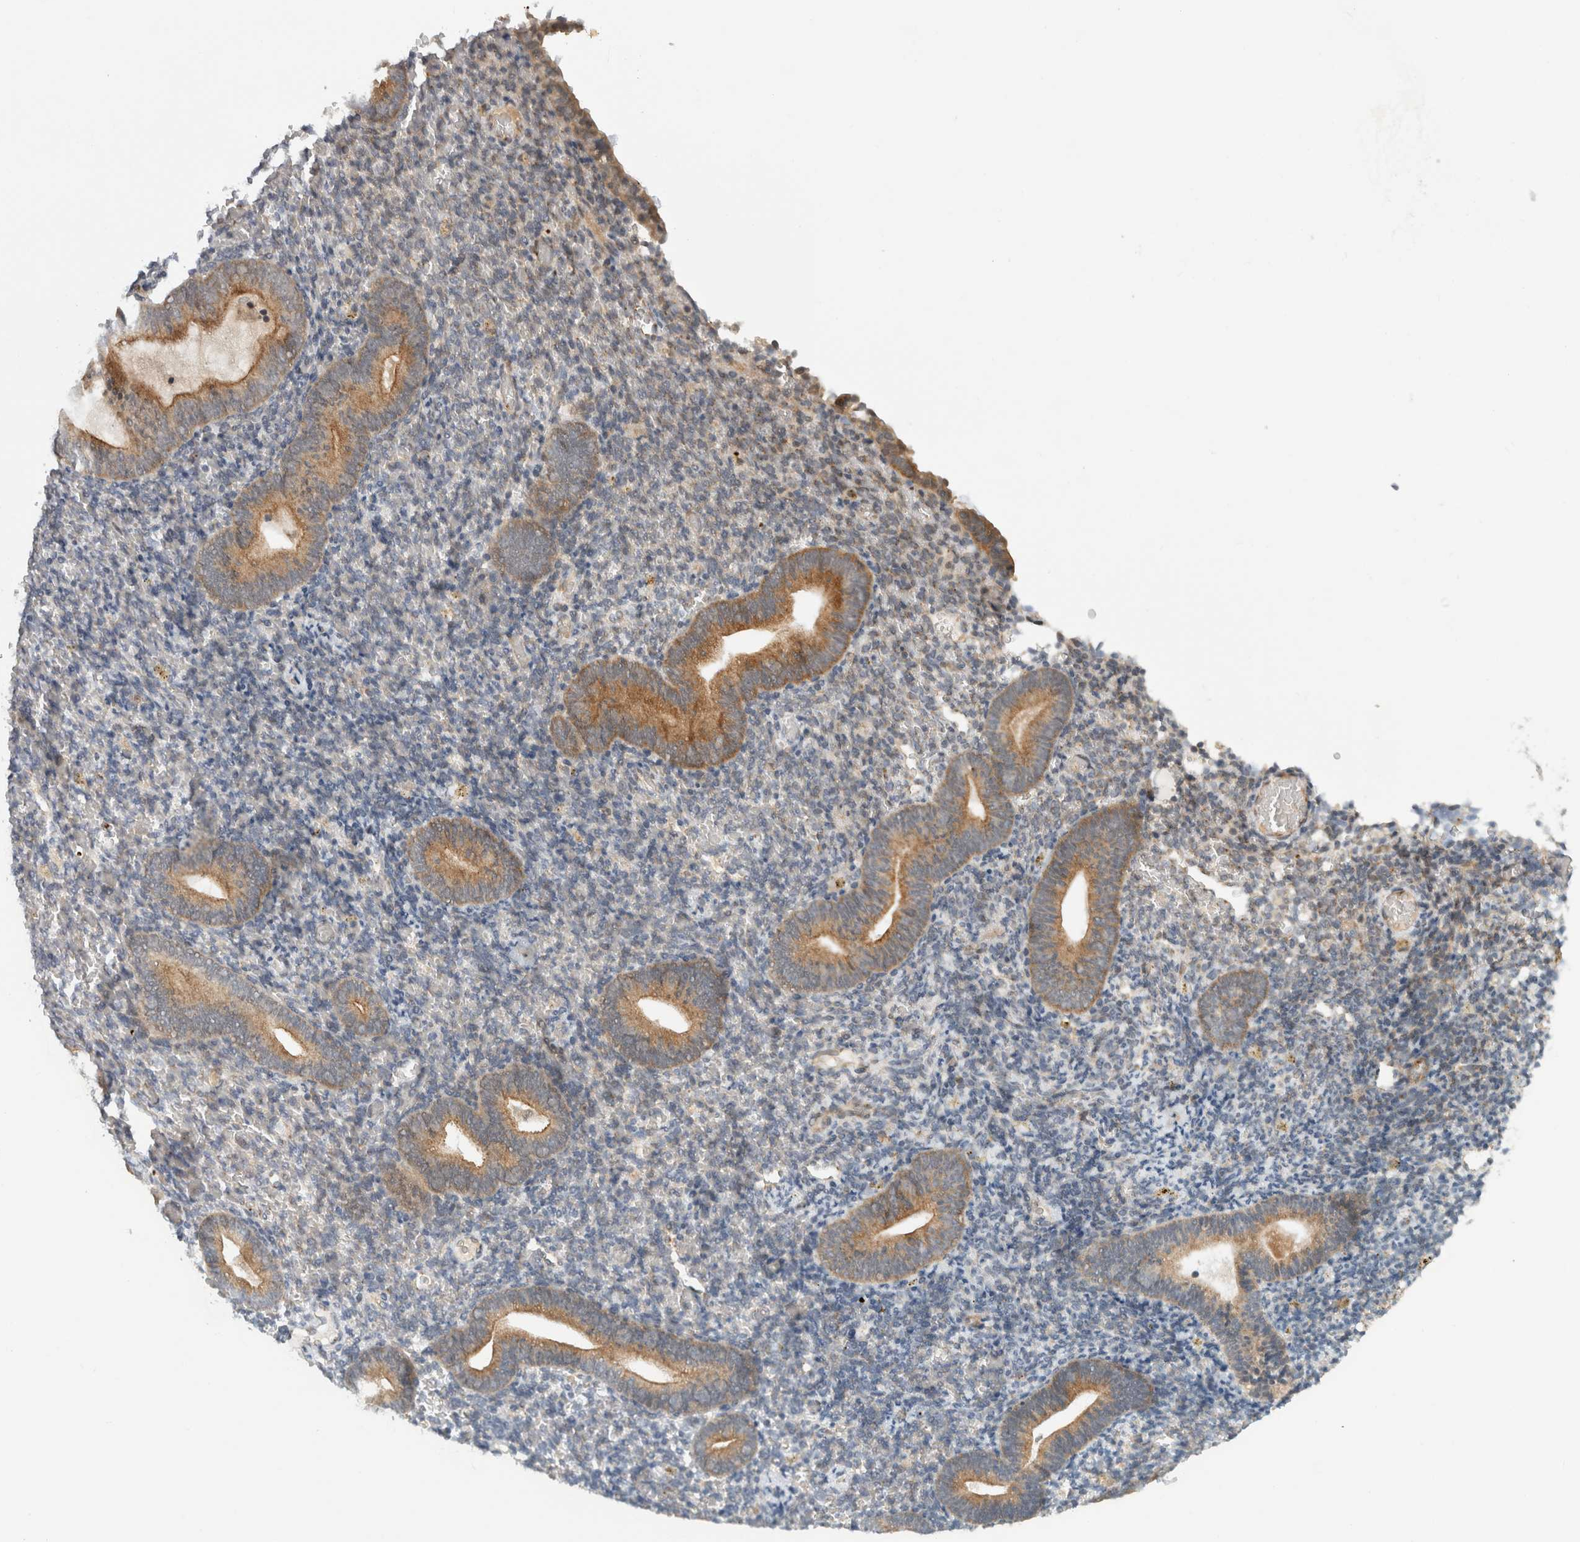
{"staining": {"intensity": "negative", "quantity": "none", "location": "none"}, "tissue": "endometrium", "cell_type": "Cells in endometrial stroma", "image_type": "normal", "snomed": [{"axis": "morphology", "description": "Normal tissue, NOS"}, {"axis": "topography", "description": "Endometrium"}], "caption": "The micrograph displays no significant expression in cells in endometrial stroma of endometrium.", "gene": "CMC2", "patient": {"sex": "female", "age": 51}}